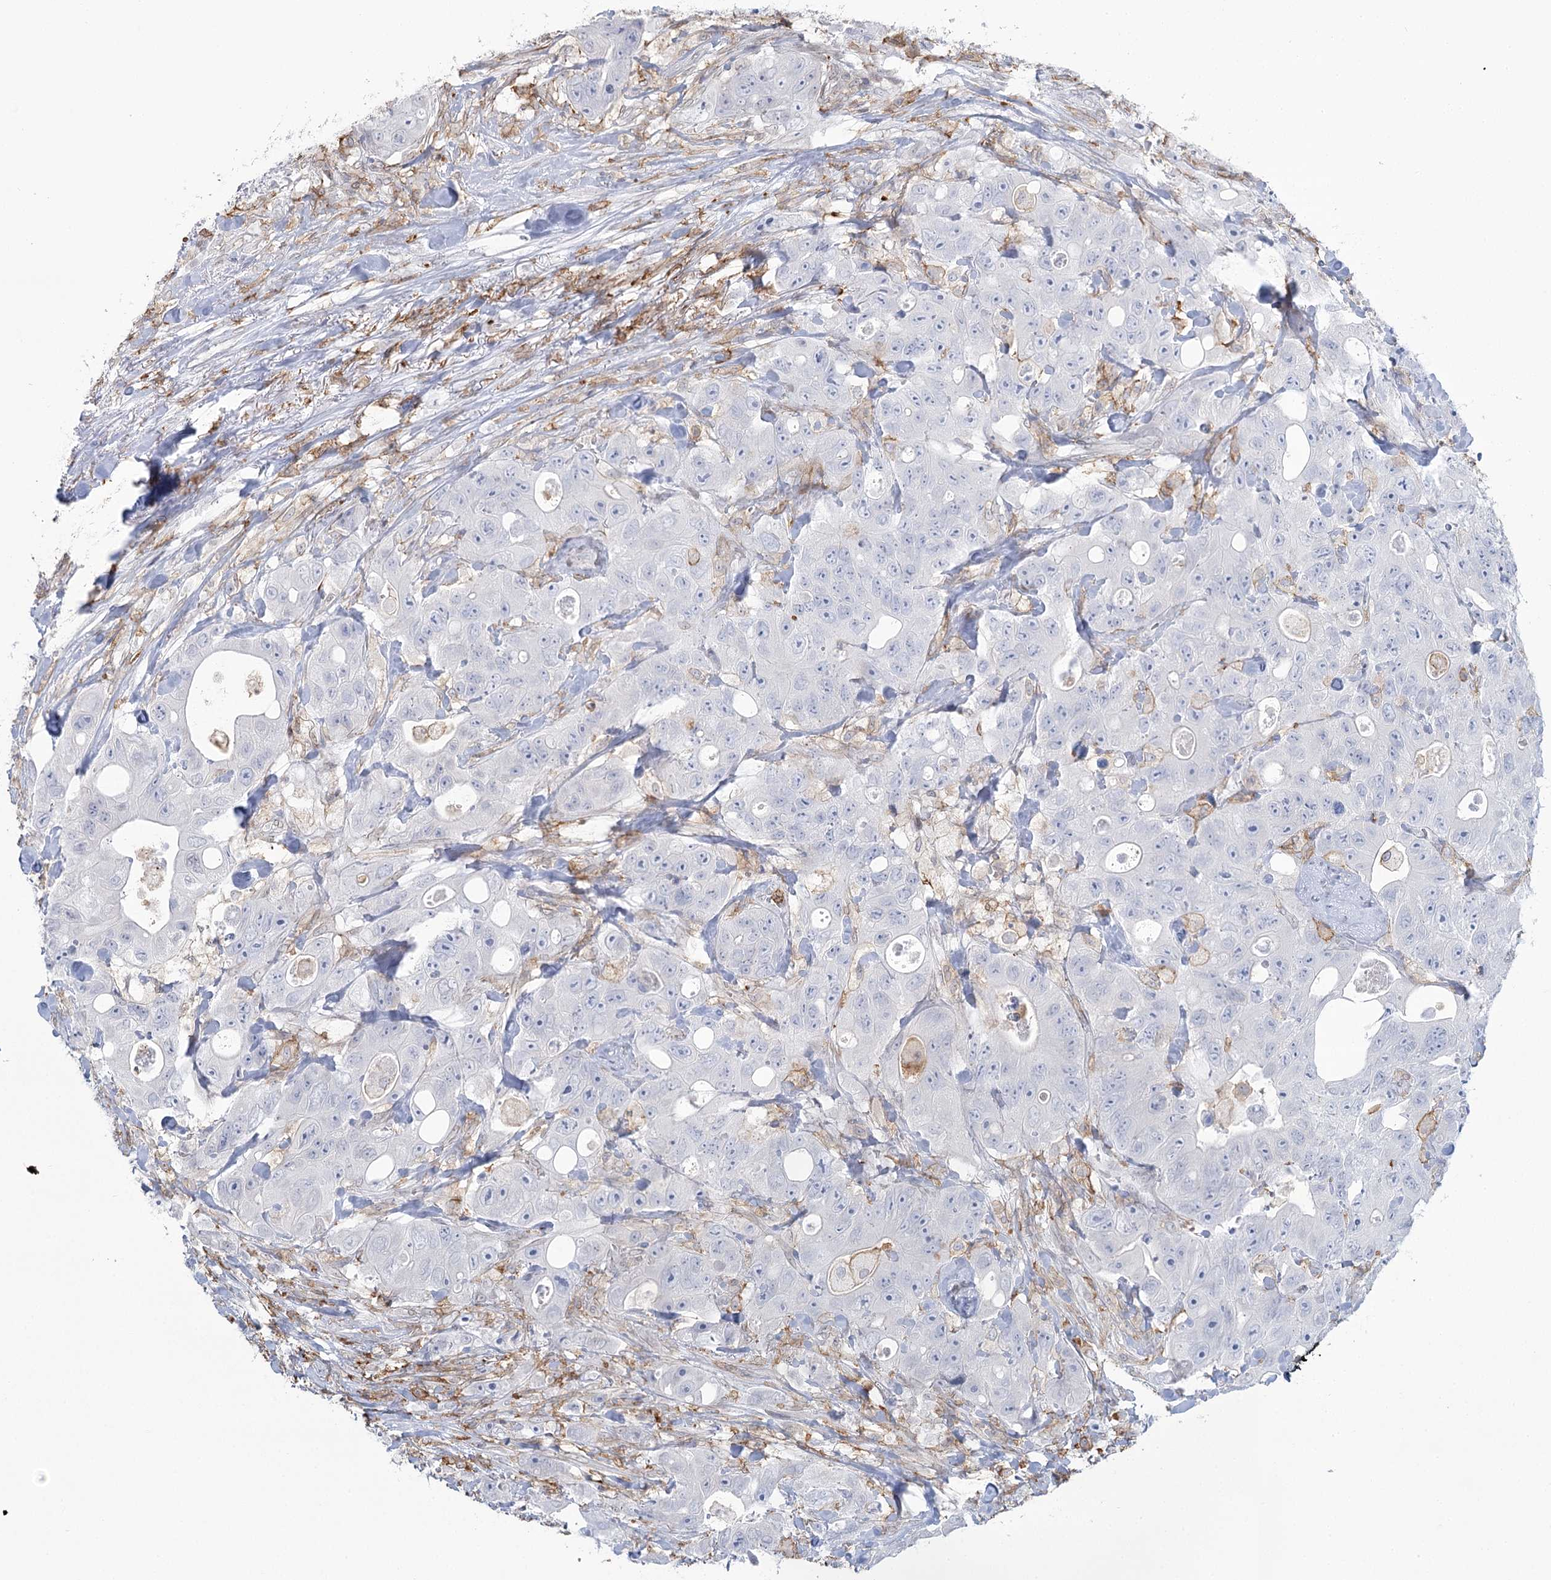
{"staining": {"intensity": "negative", "quantity": "none", "location": "none"}, "tissue": "colorectal cancer", "cell_type": "Tumor cells", "image_type": "cancer", "snomed": [{"axis": "morphology", "description": "Adenocarcinoma, NOS"}, {"axis": "topography", "description": "Colon"}], "caption": "The micrograph shows no staining of tumor cells in adenocarcinoma (colorectal).", "gene": "C11orf1", "patient": {"sex": "female", "age": 46}}